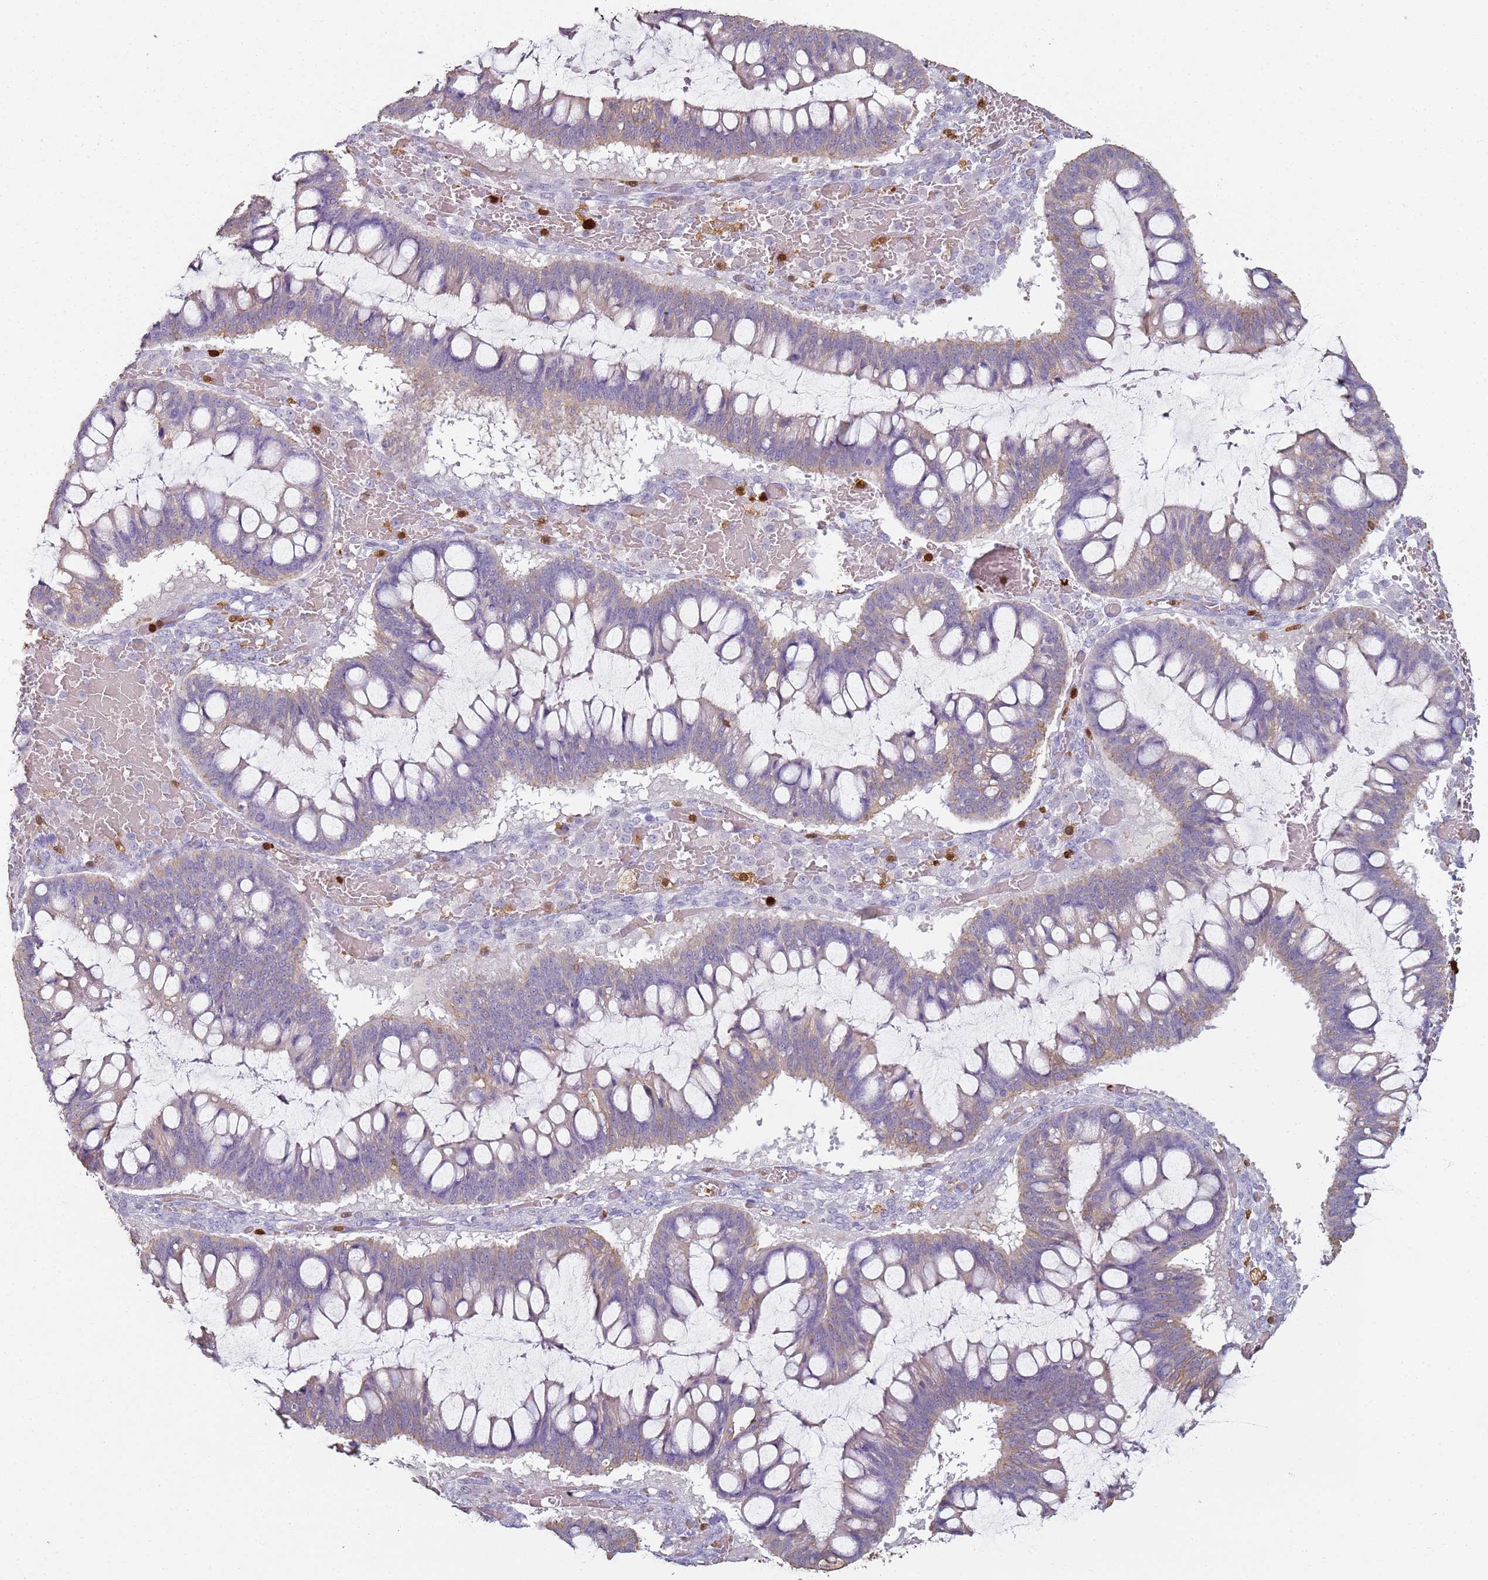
{"staining": {"intensity": "weak", "quantity": "25%-75%", "location": "cytoplasmic/membranous"}, "tissue": "ovarian cancer", "cell_type": "Tumor cells", "image_type": "cancer", "snomed": [{"axis": "morphology", "description": "Cystadenocarcinoma, mucinous, NOS"}, {"axis": "topography", "description": "Ovary"}], "caption": "A micrograph showing weak cytoplasmic/membranous staining in approximately 25%-75% of tumor cells in ovarian mucinous cystadenocarcinoma, as visualized by brown immunohistochemical staining.", "gene": "S100A4", "patient": {"sex": "female", "age": 73}}